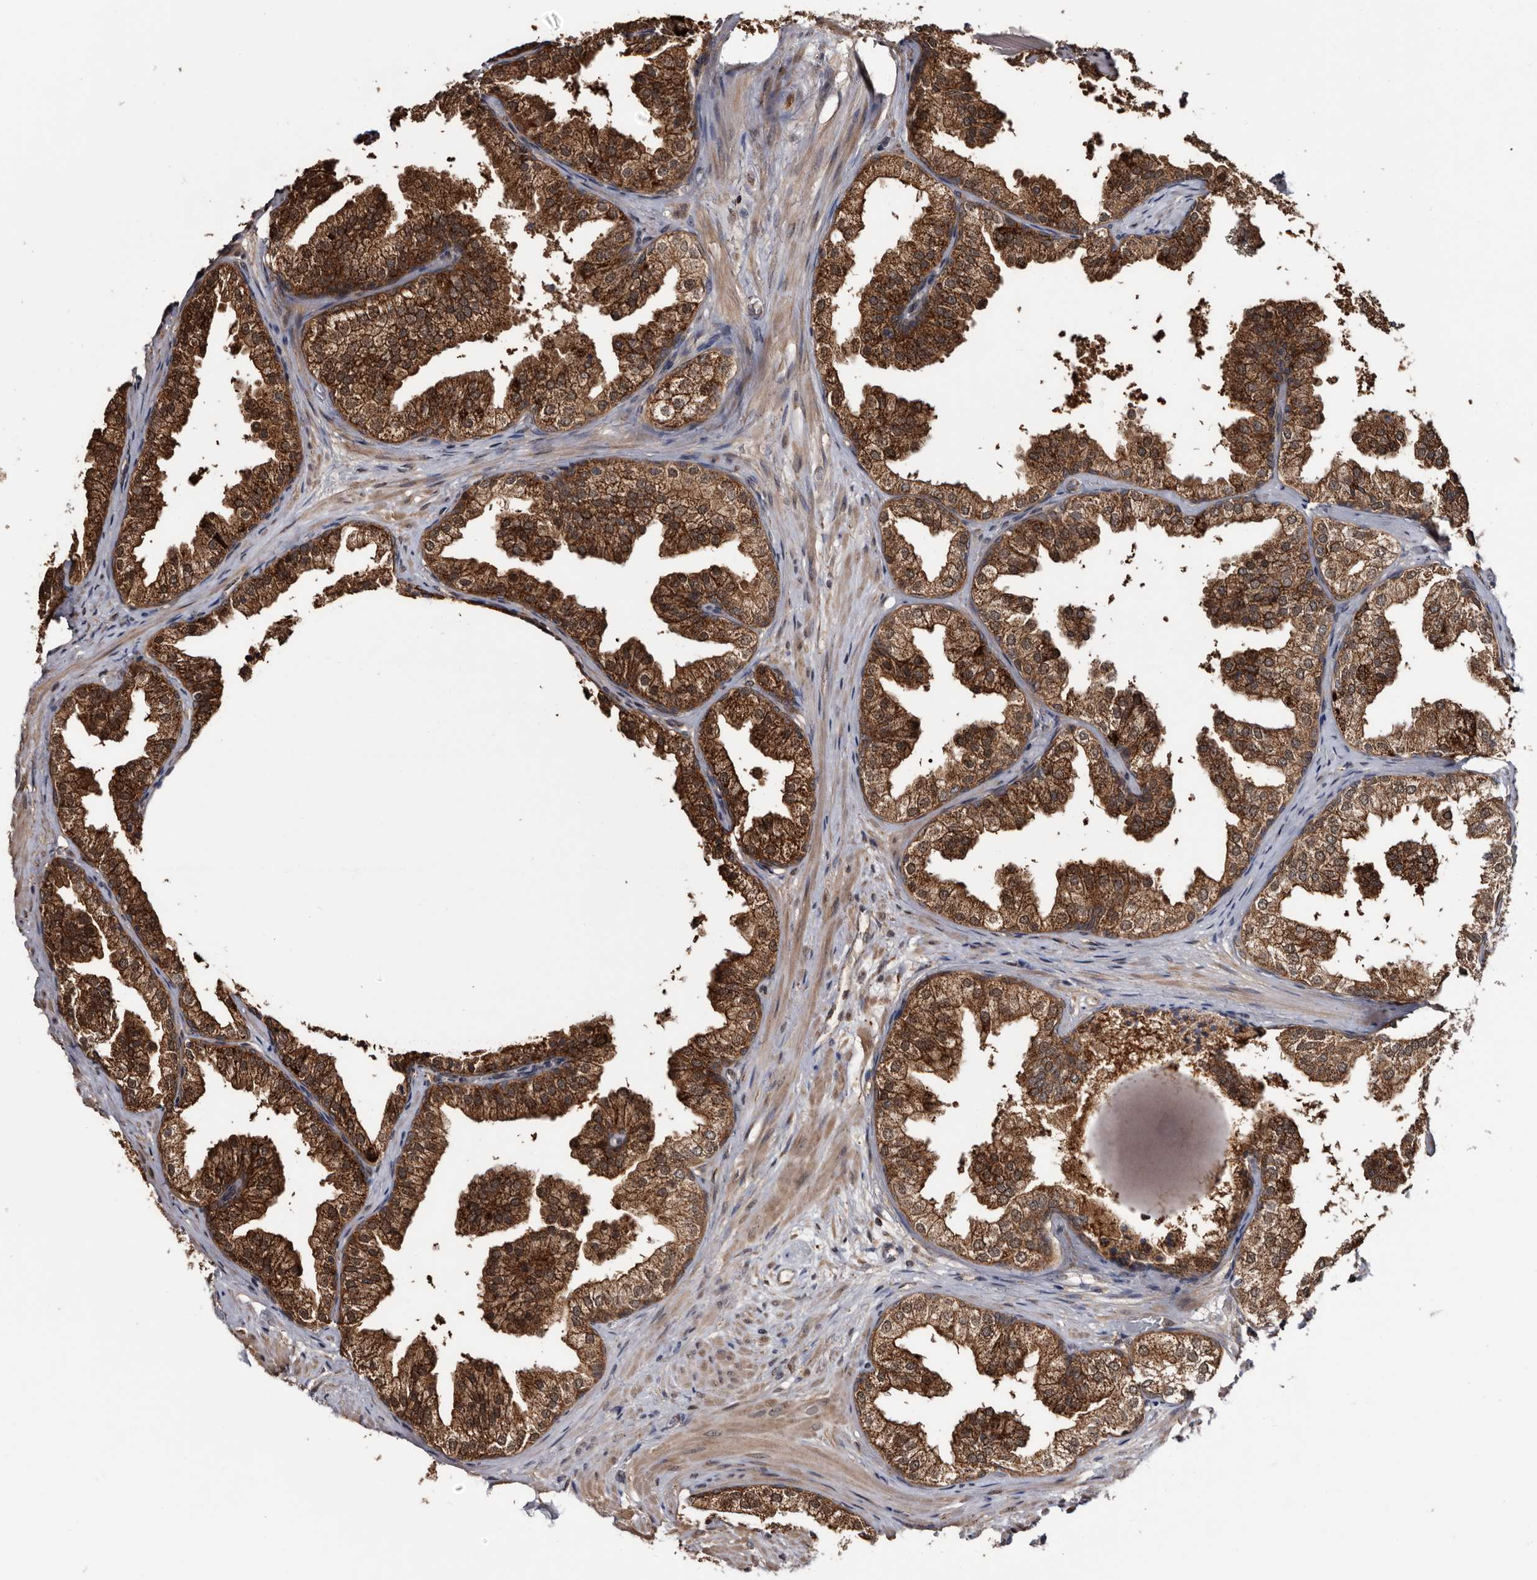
{"staining": {"intensity": "strong", "quantity": ">75%", "location": "cytoplasmic/membranous"}, "tissue": "prostate", "cell_type": "Glandular cells", "image_type": "normal", "snomed": [{"axis": "morphology", "description": "Normal tissue, NOS"}, {"axis": "topography", "description": "Prostate"}], "caption": "Strong cytoplasmic/membranous staining for a protein is identified in about >75% of glandular cells of benign prostate using IHC.", "gene": "TTI2", "patient": {"sex": "male", "age": 48}}